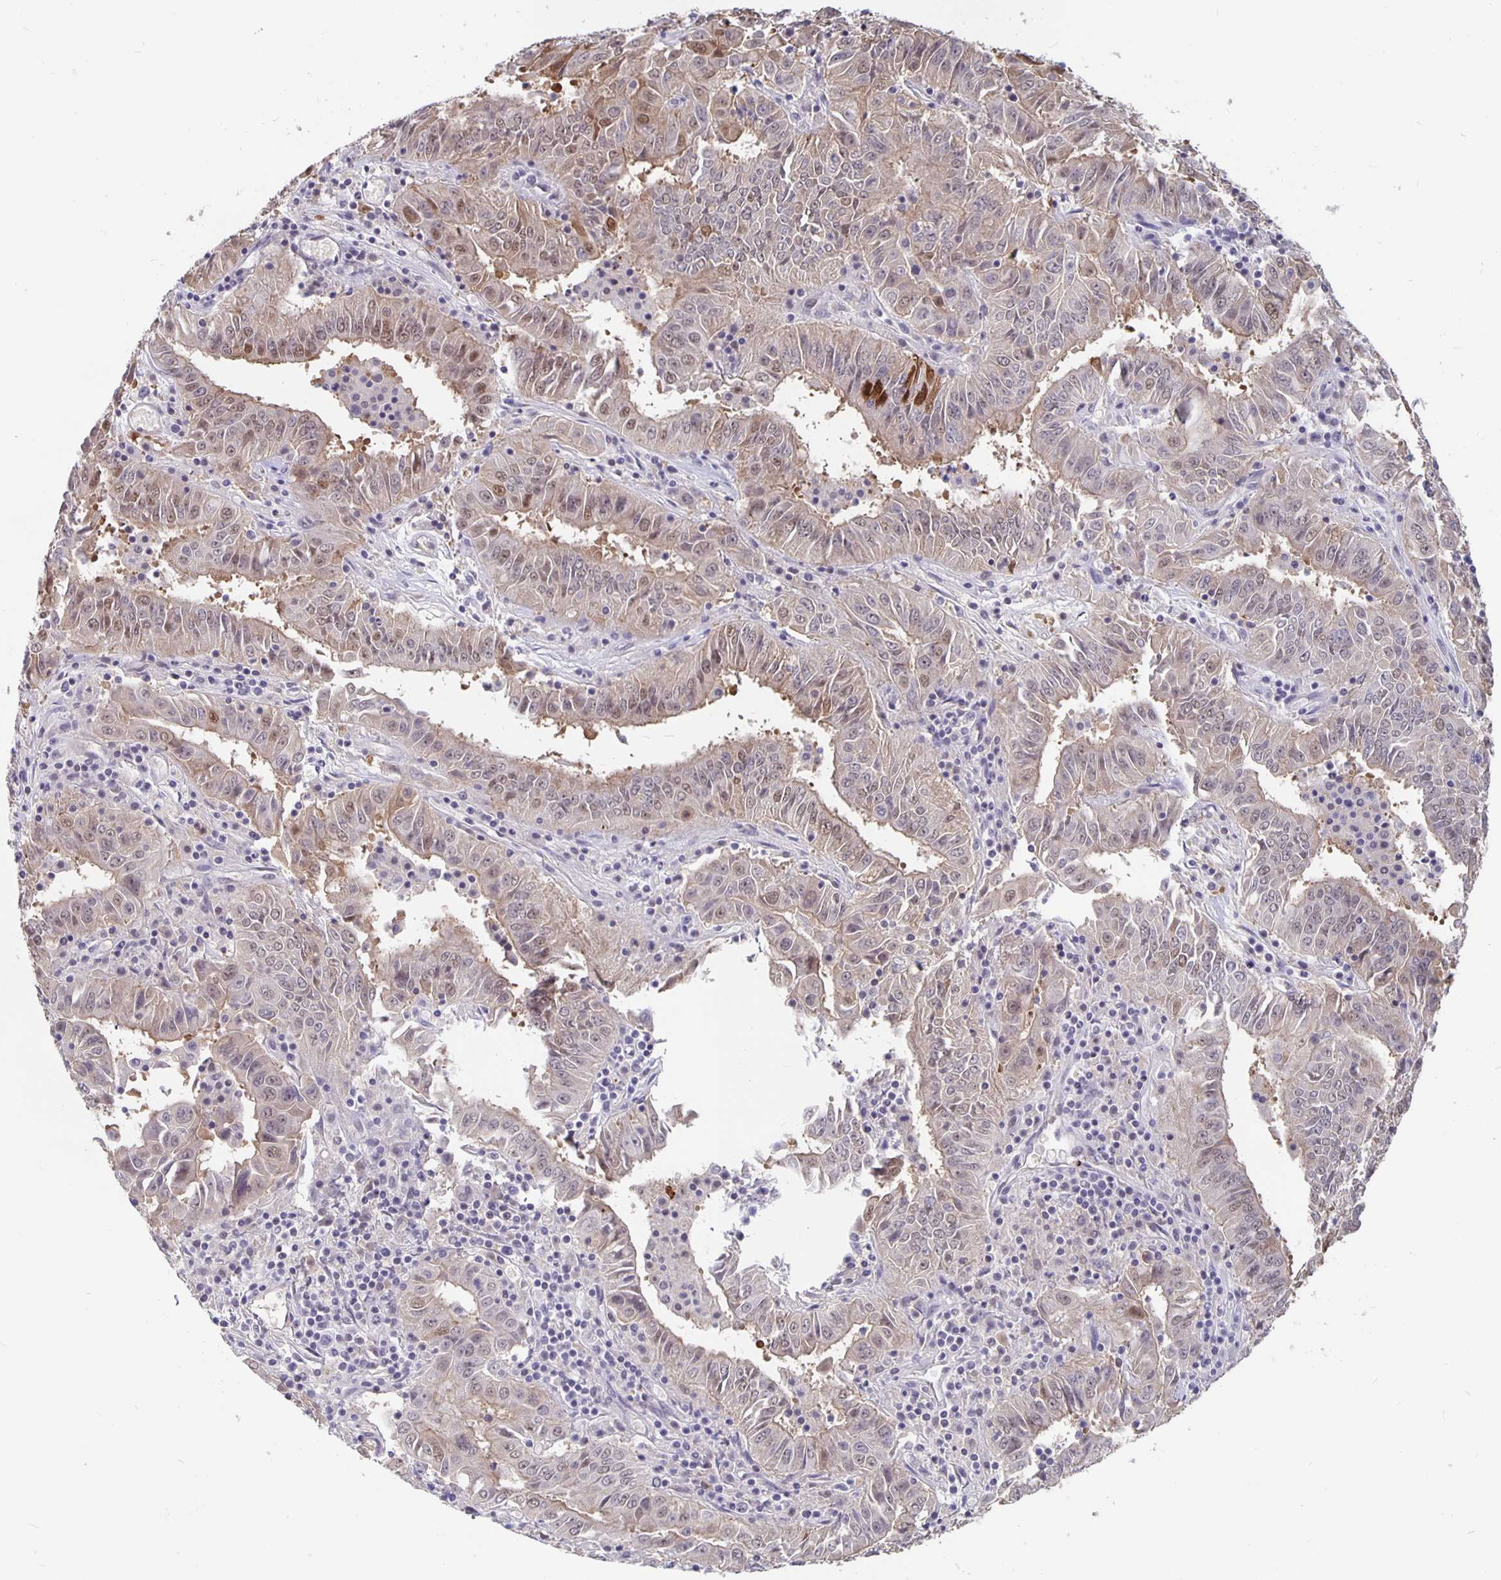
{"staining": {"intensity": "weak", "quantity": "25%-75%", "location": "nuclear"}, "tissue": "pancreatic cancer", "cell_type": "Tumor cells", "image_type": "cancer", "snomed": [{"axis": "morphology", "description": "Adenocarcinoma, NOS"}, {"axis": "topography", "description": "Pancreas"}], "caption": "The photomicrograph shows immunohistochemical staining of pancreatic cancer (adenocarcinoma). There is weak nuclear expression is identified in approximately 25%-75% of tumor cells.", "gene": "ZNF691", "patient": {"sex": "male", "age": 63}}